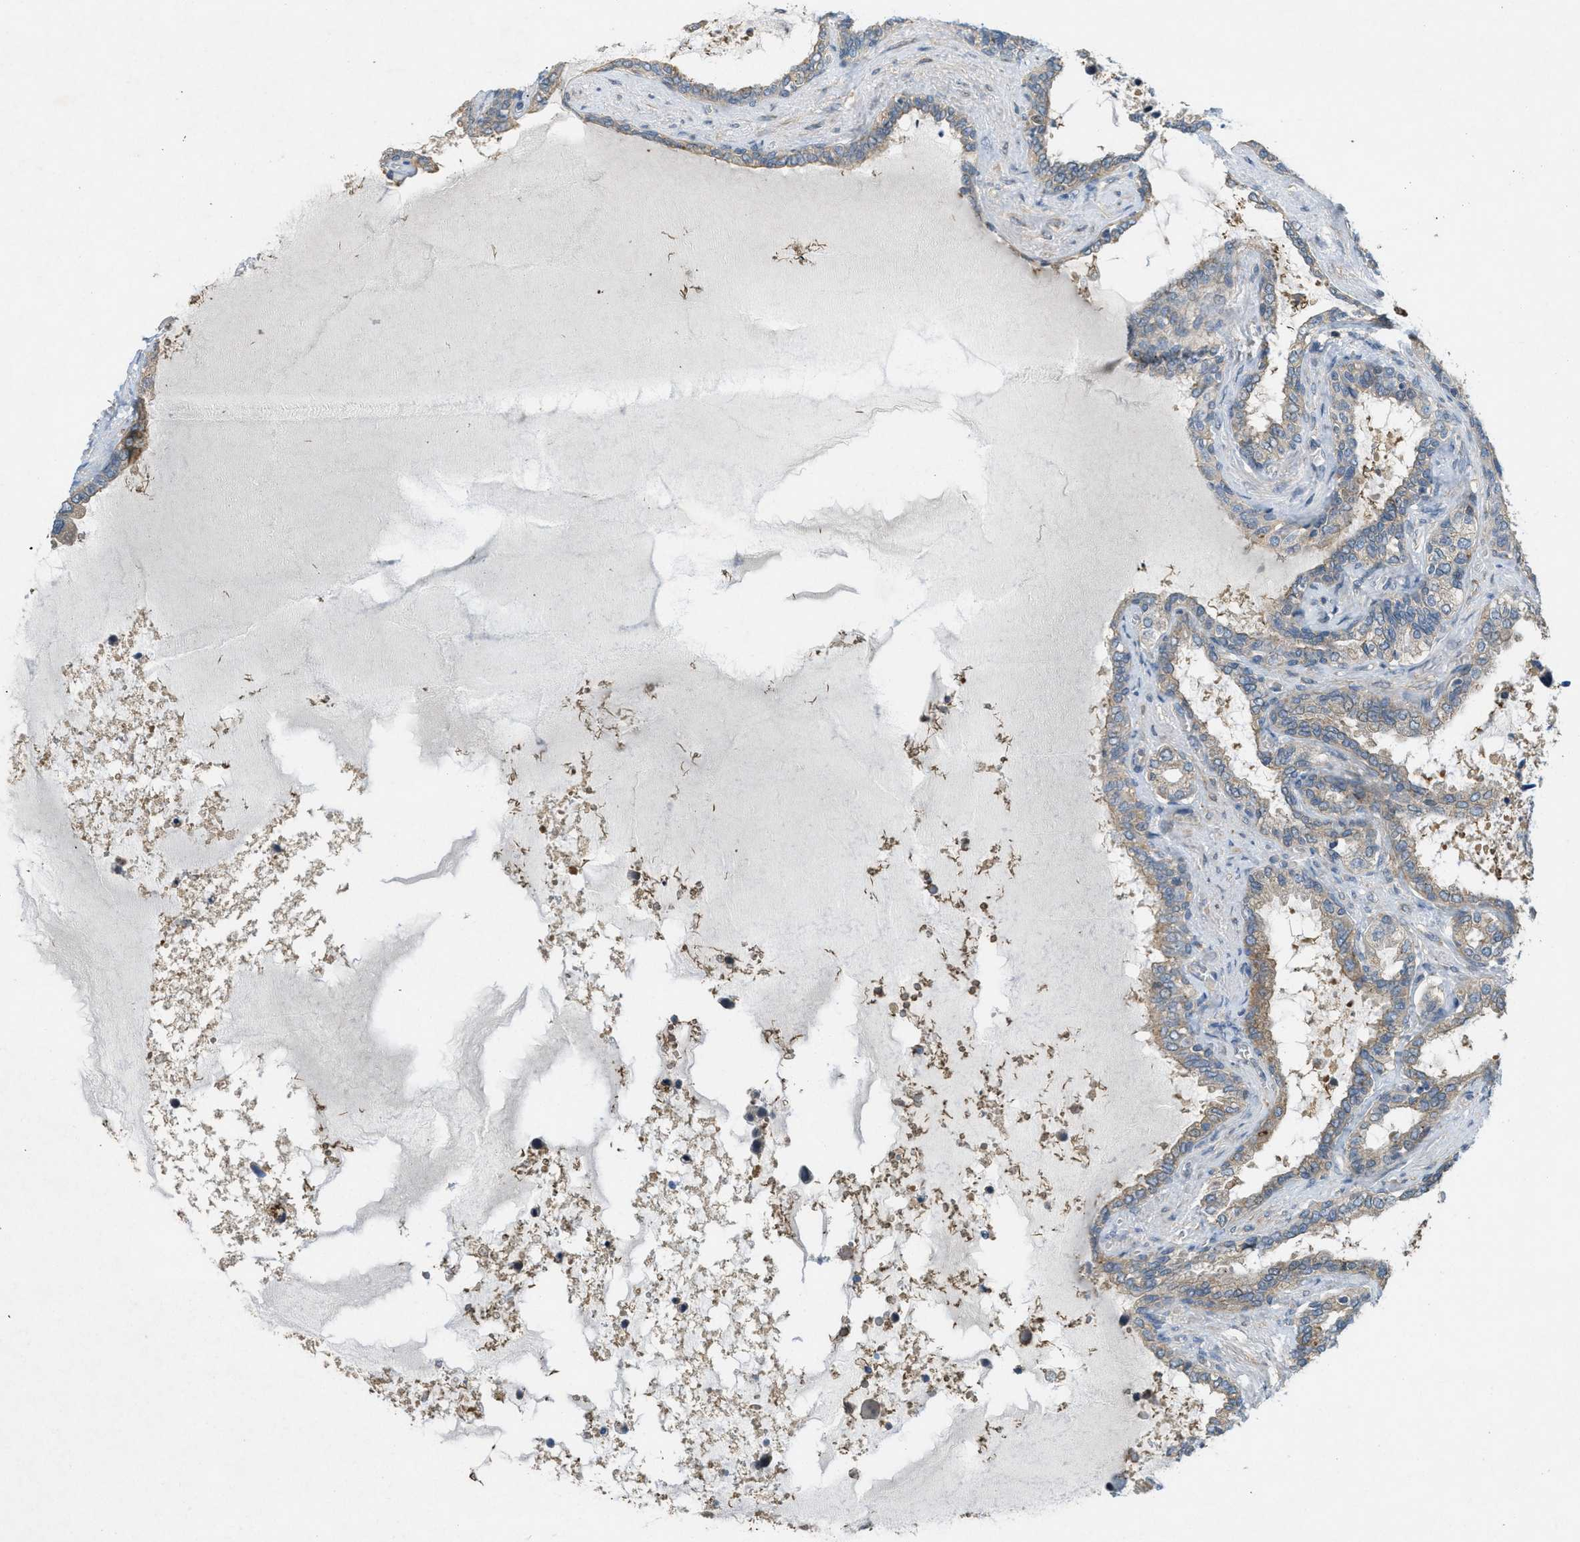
{"staining": {"intensity": "weak", "quantity": ">75%", "location": "cytoplasmic/membranous"}, "tissue": "seminal vesicle", "cell_type": "Glandular cells", "image_type": "normal", "snomed": [{"axis": "morphology", "description": "Normal tissue, NOS"}, {"axis": "topography", "description": "Seminal veicle"}], "caption": "A histopathology image of human seminal vesicle stained for a protein shows weak cytoplasmic/membranous brown staining in glandular cells.", "gene": "ADCY6", "patient": {"sex": "male", "age": 46}}